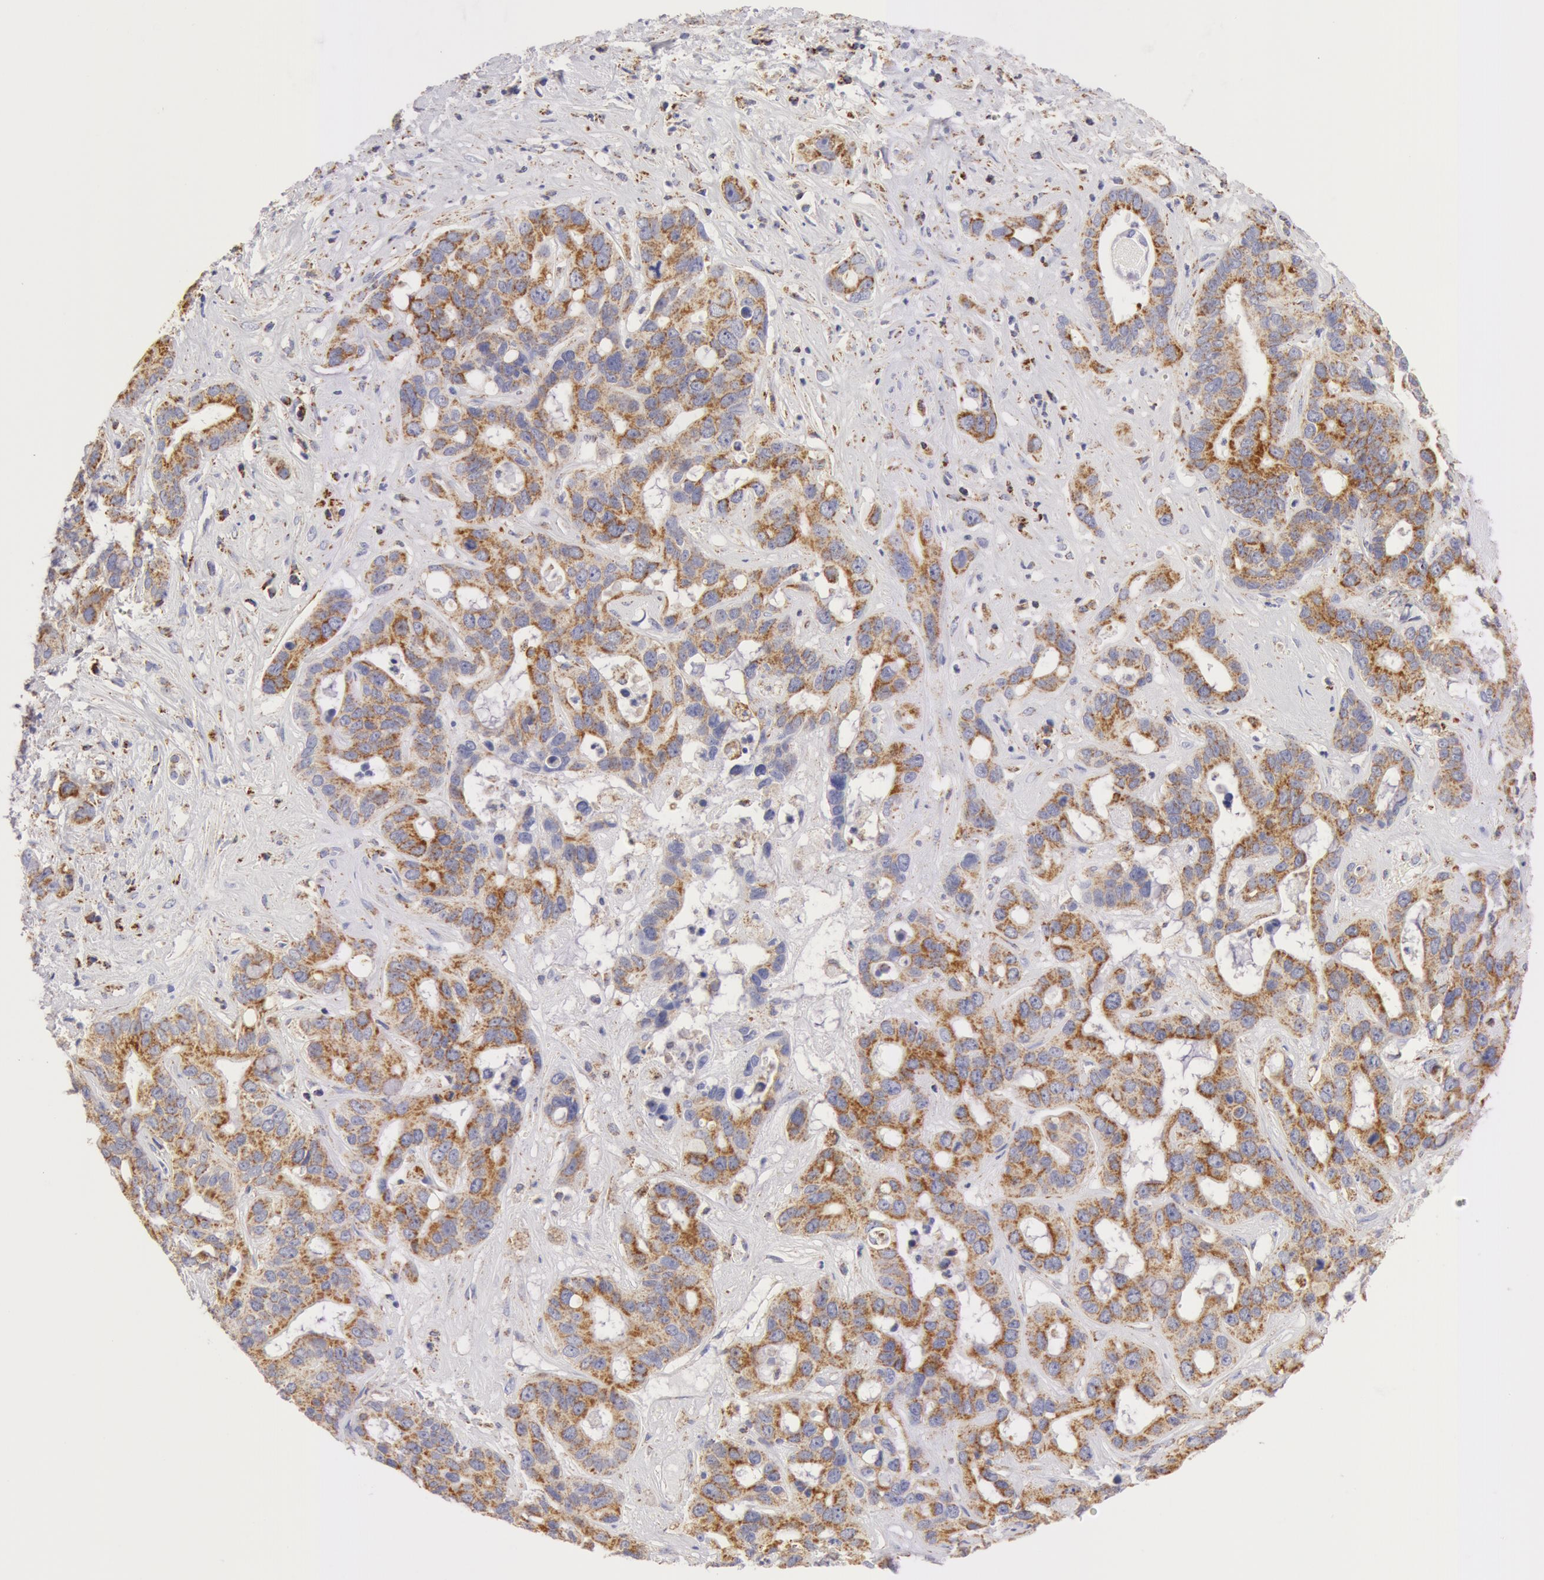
{"staining": {"intensity": "moderate", "quantity": "25%-75%", "location": "cytoplasmic/membranous"}, "tissue": "liver cancer", "cell_type": "Tumor cells", "image_type": "cancer", "snomed": [{"axis": "morphology", "description": "Cholangiocarcinoma"}, {"axis": "topography", "description": "Liver"}], "caption": "Protein expression analysis of liver cancer shows moderate cytoplasmic/membranous staining in approximately 25%-75% of tumor cells.", "gene": "ATP5F1B", "patient": {"sex": "female", "age": 65}}